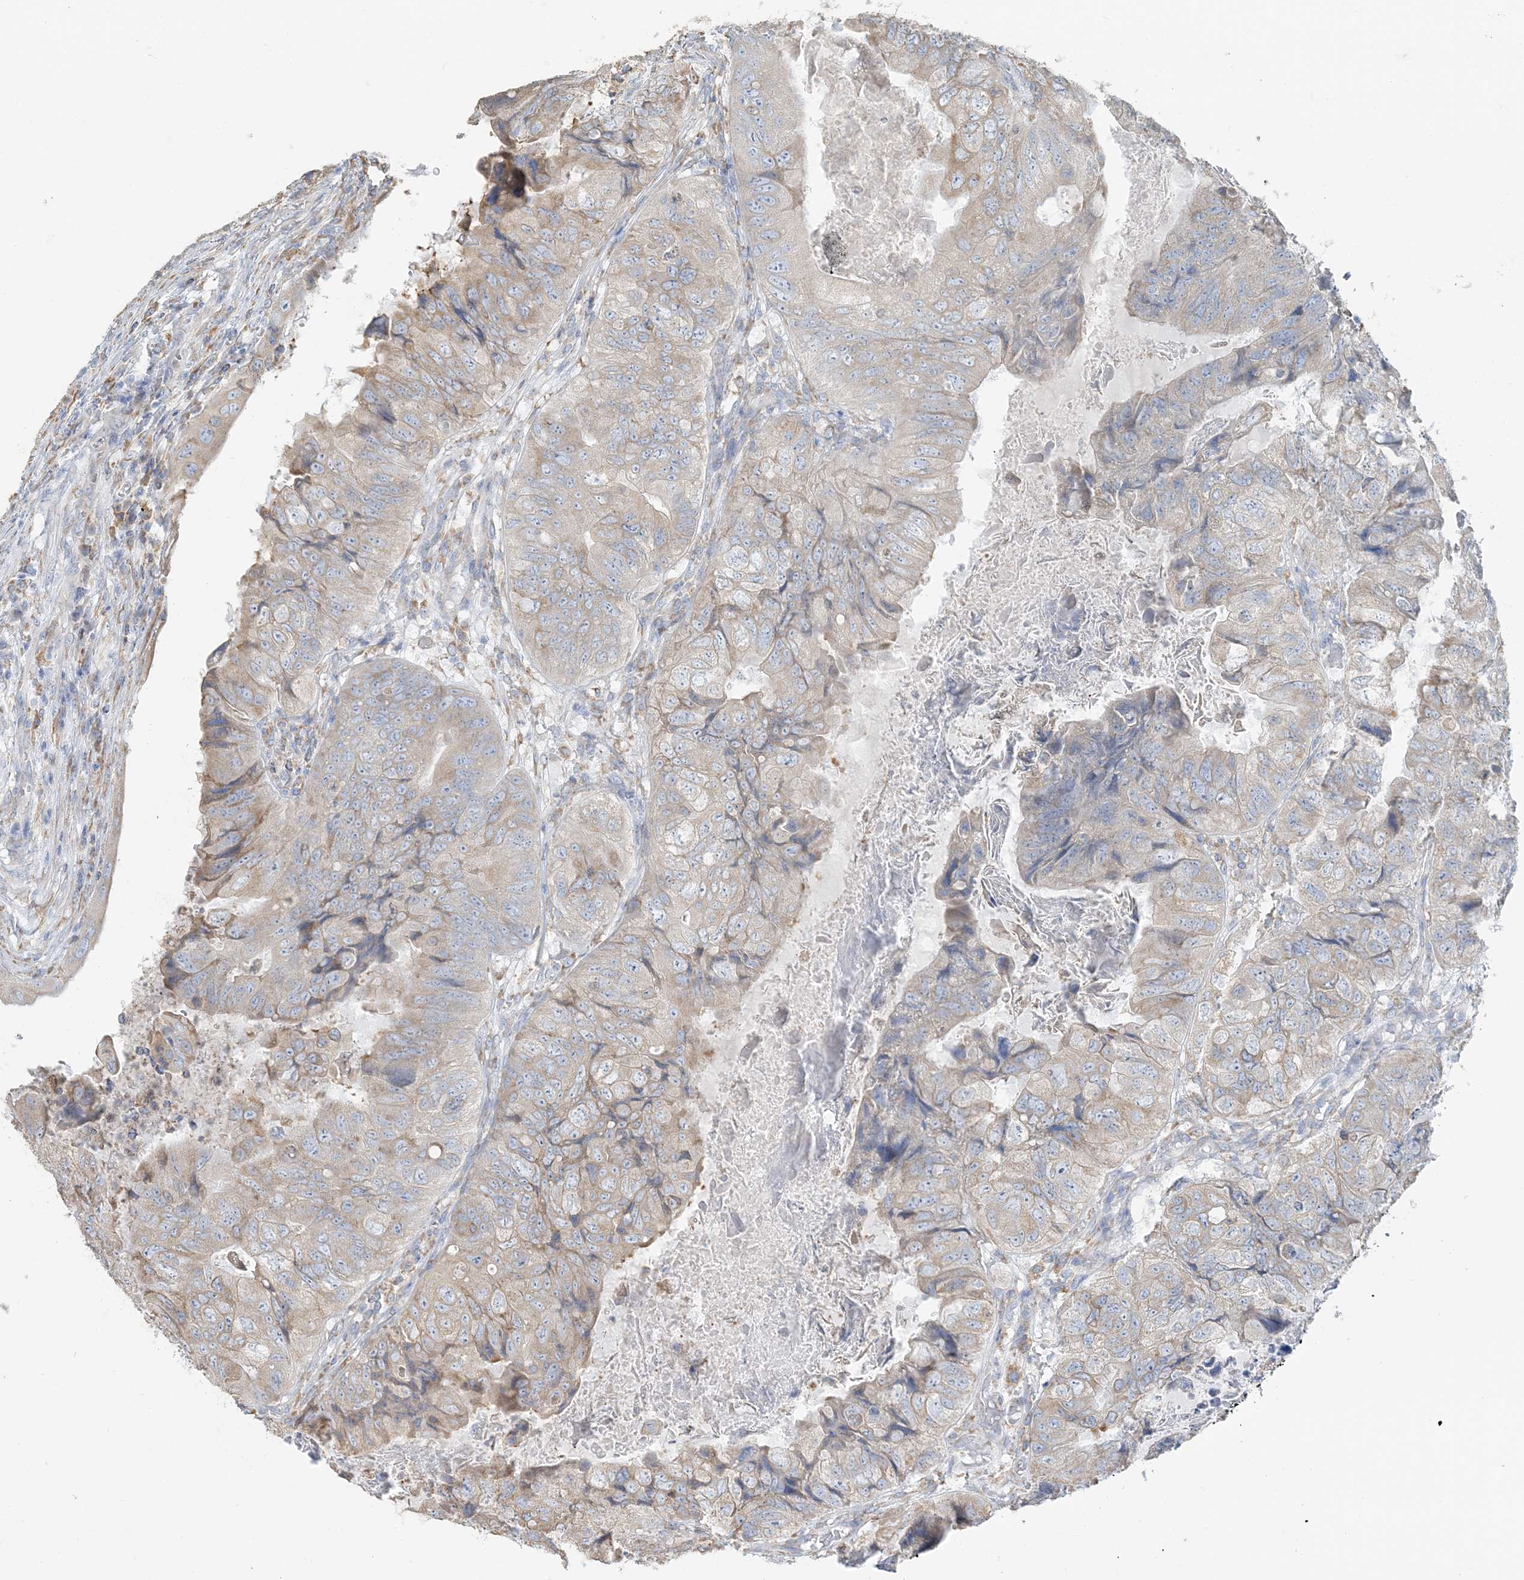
{"staining": {"intensity": "weak", "quantity": "<25%", "location": "cytoplasmic/membranous"}, "tissue": "colorectal cancer", "cell_type": "Tumor cells", "image_type": "cancer", "snomed": [{"axis": "morphology", "description": "Adenocarcinoma, NOS"}, {"axis": "topography", "description": "Rectum"}], "caption": "The immunohistochemistry (IHC) micrograph has no significant expression in tumor cells of adenocarcinoma (colorectal) tissue.", "gene": "TBC1D5", "patient": {"sex": "male", "age": 63}}